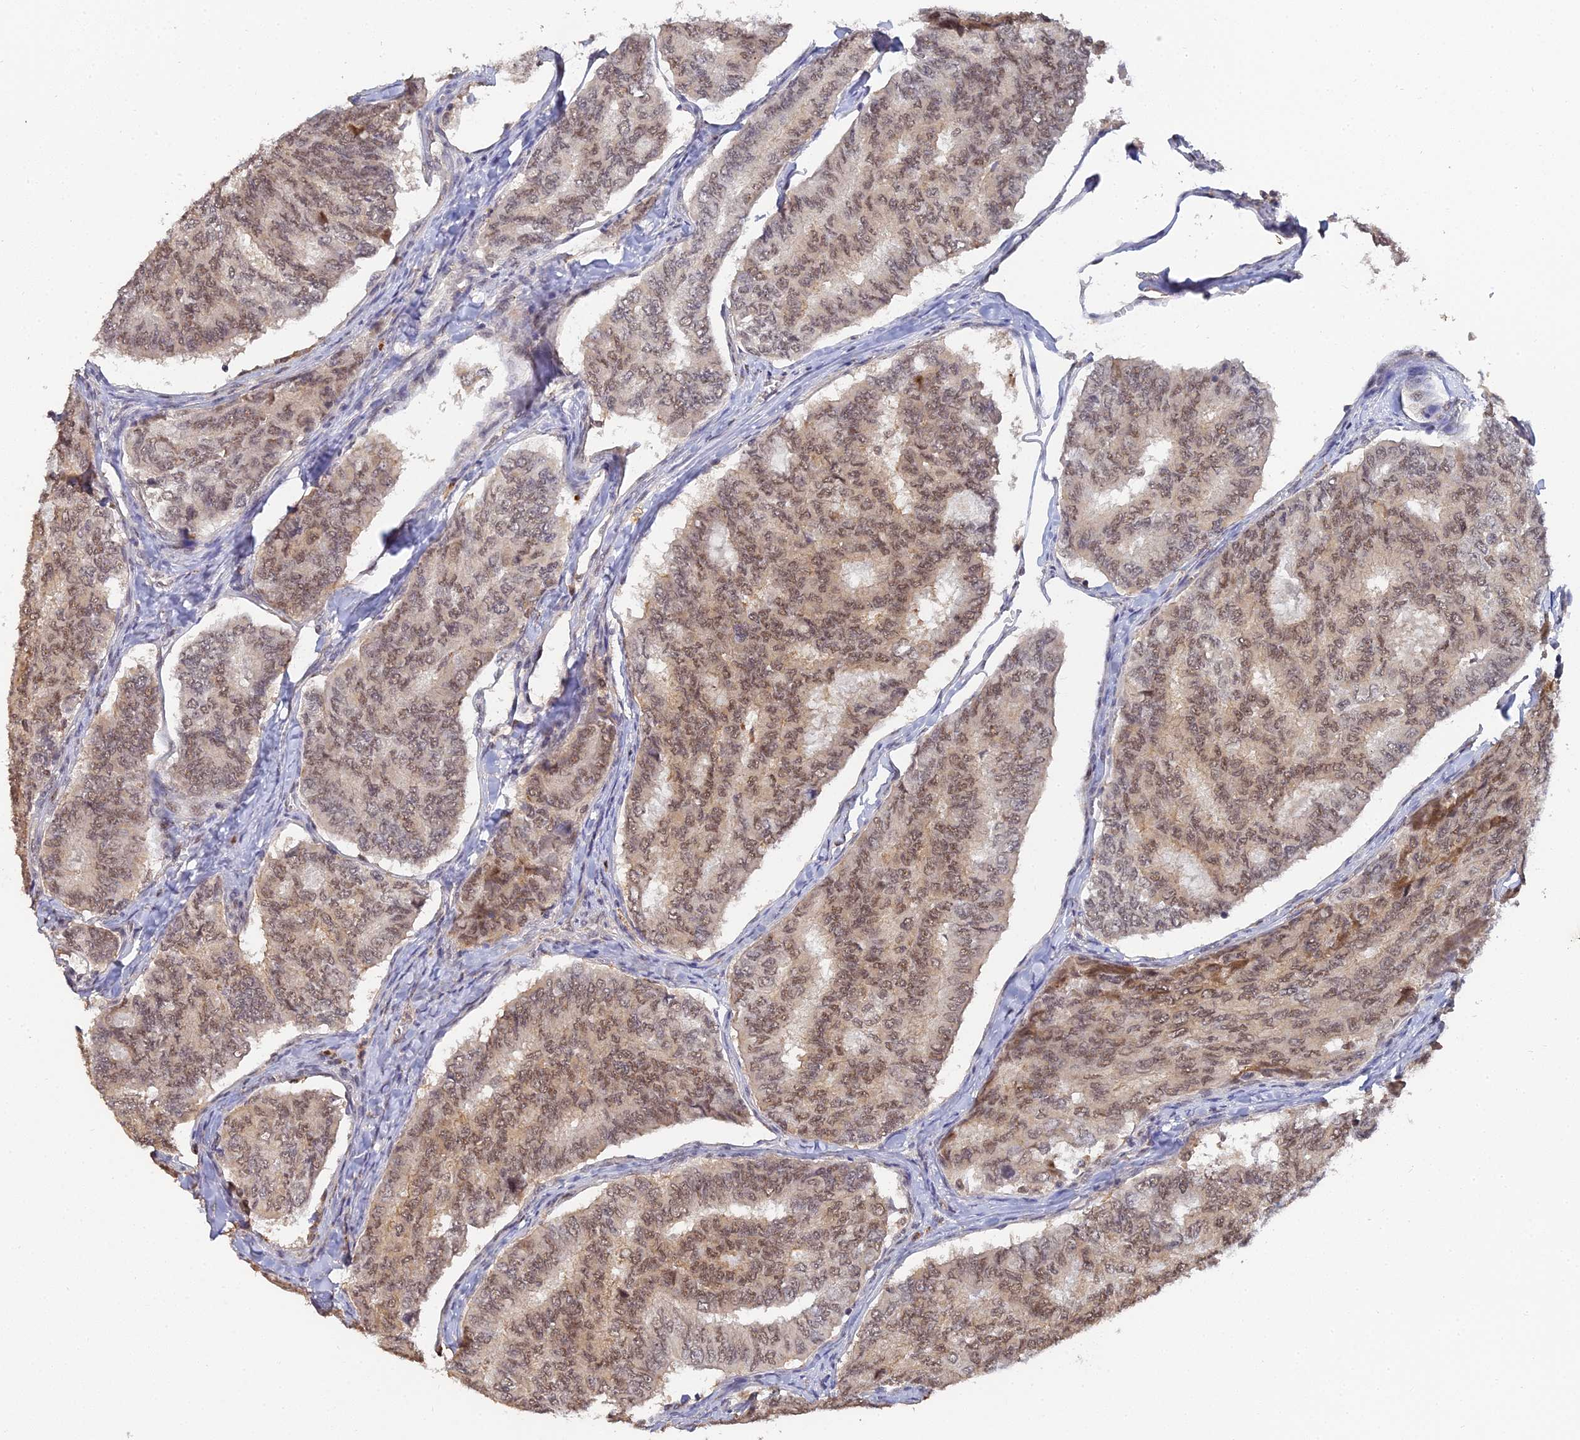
{"staining": {"intensity": "moderate", "quantity": ">75%", "location": "nuclear"}, "tissue": "thyroid cancer", "cell_type": "Tumor cells", "image_type": "cancer", "snomed": [{"axis": "morphology", "description": "Papillary adenocarcinoma, NOS"}, {"axis": "topography", "description": "Thyroid gland"}], "caption": "Protein expression analysis of thyroid papillary adenocarcinoma demonstrates moderate nuclear expression in about >75% of tumor cells. Using DAB (3,3'-diaminobenzidine) (brown) and hematoxylin (blue) stains, captured at high magnification using brightfield microscopy.", "gene": "LSM5", "patient": {"sex": "female", "age": 35}}